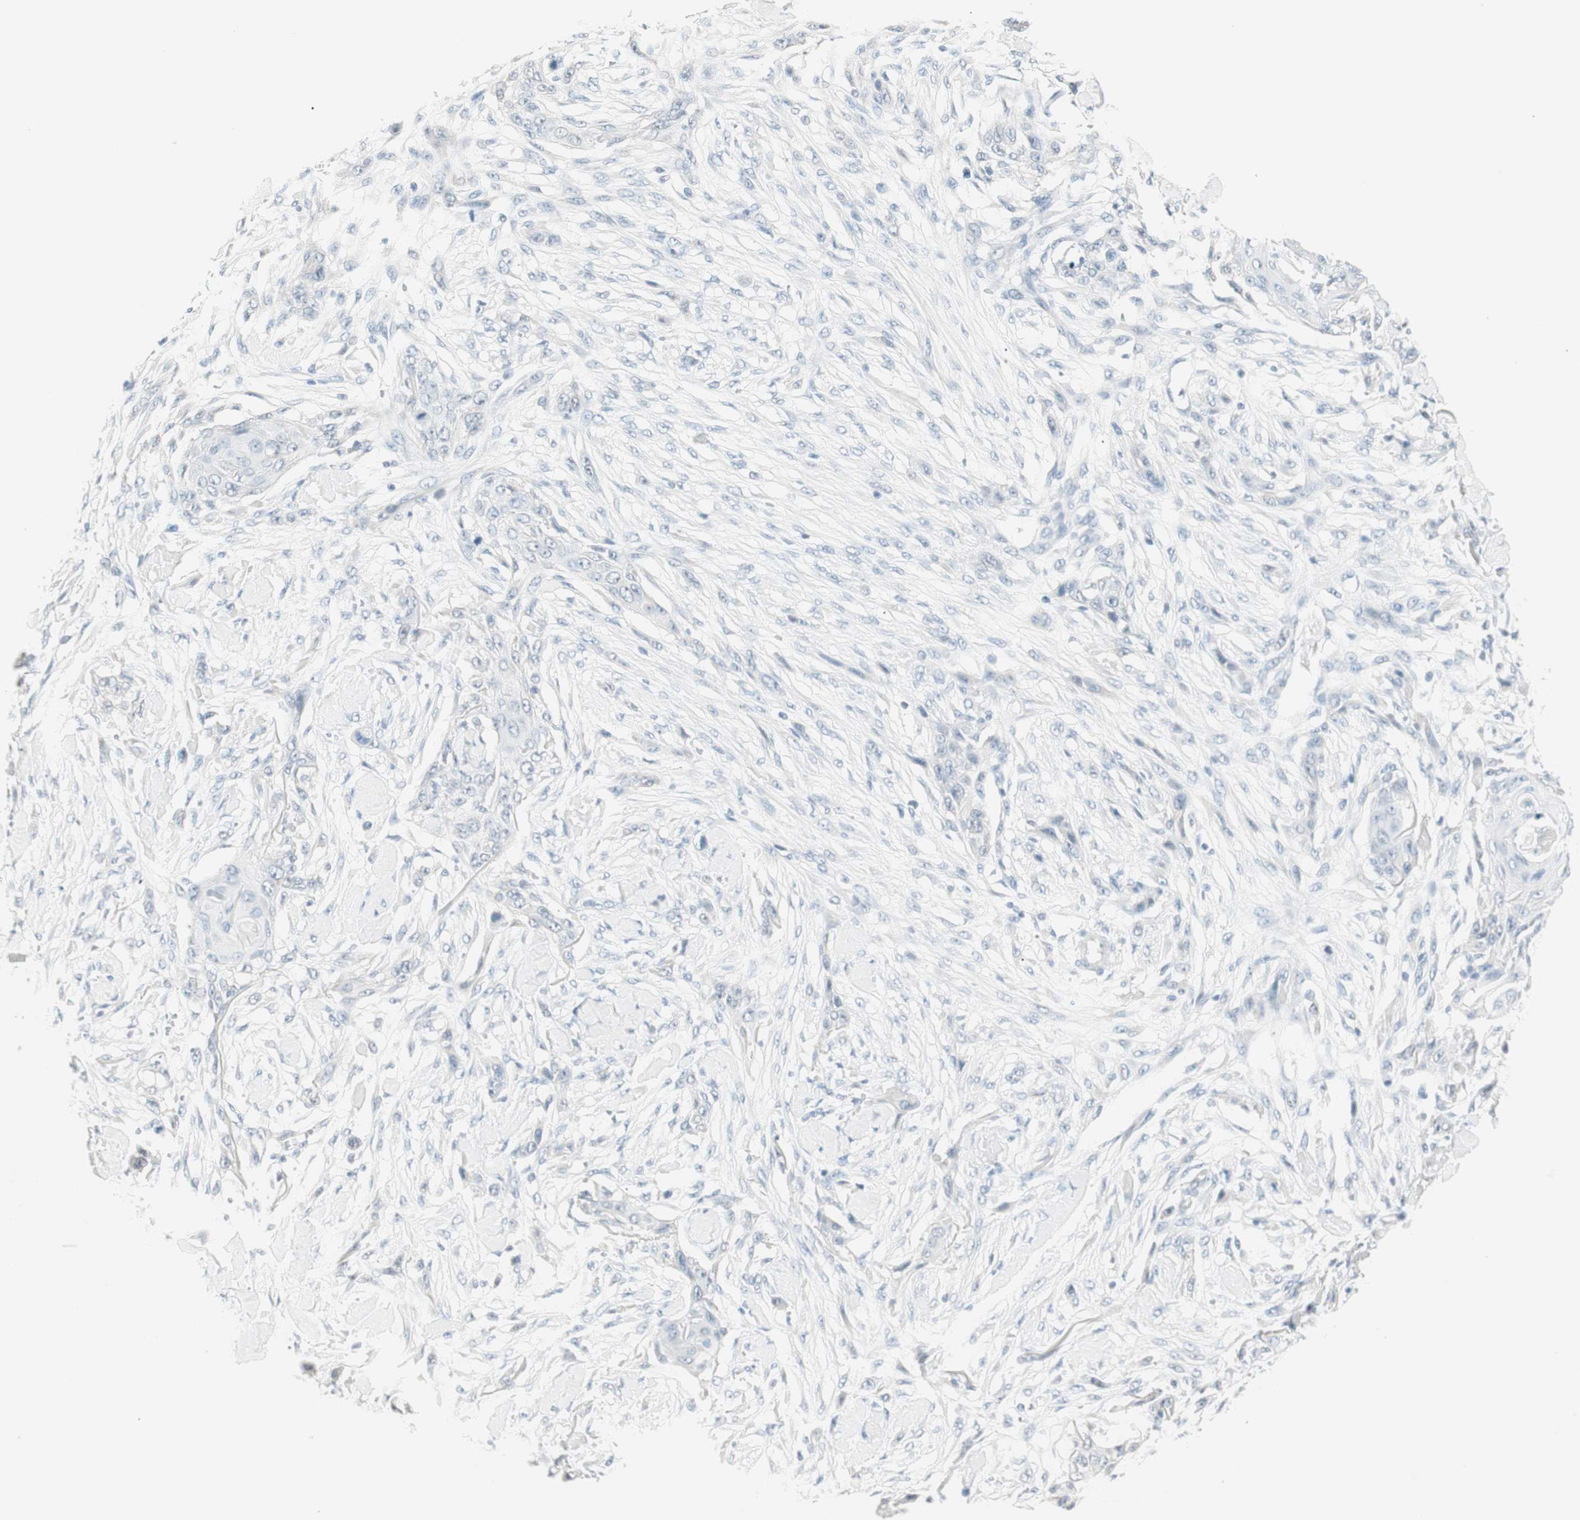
{"staining": {"intensity": "negative", "quantity": "none", "location": "none"}, "tissue": "skin cancer", "cell_type": "Tumor cells", "image_type": "cancer", "snomed": [{"axis": "morphology", "description": "Squamous cell carcinoma, NOS"}, {"axis": "topography", "description": "Skin"}], "caption": "IHC image of human skin cancer stained for a protein (brown), which exhibits no positivity in tumor cells.", "gene": "HOXB13", "patient": {"sex": "female", "age": 59}}